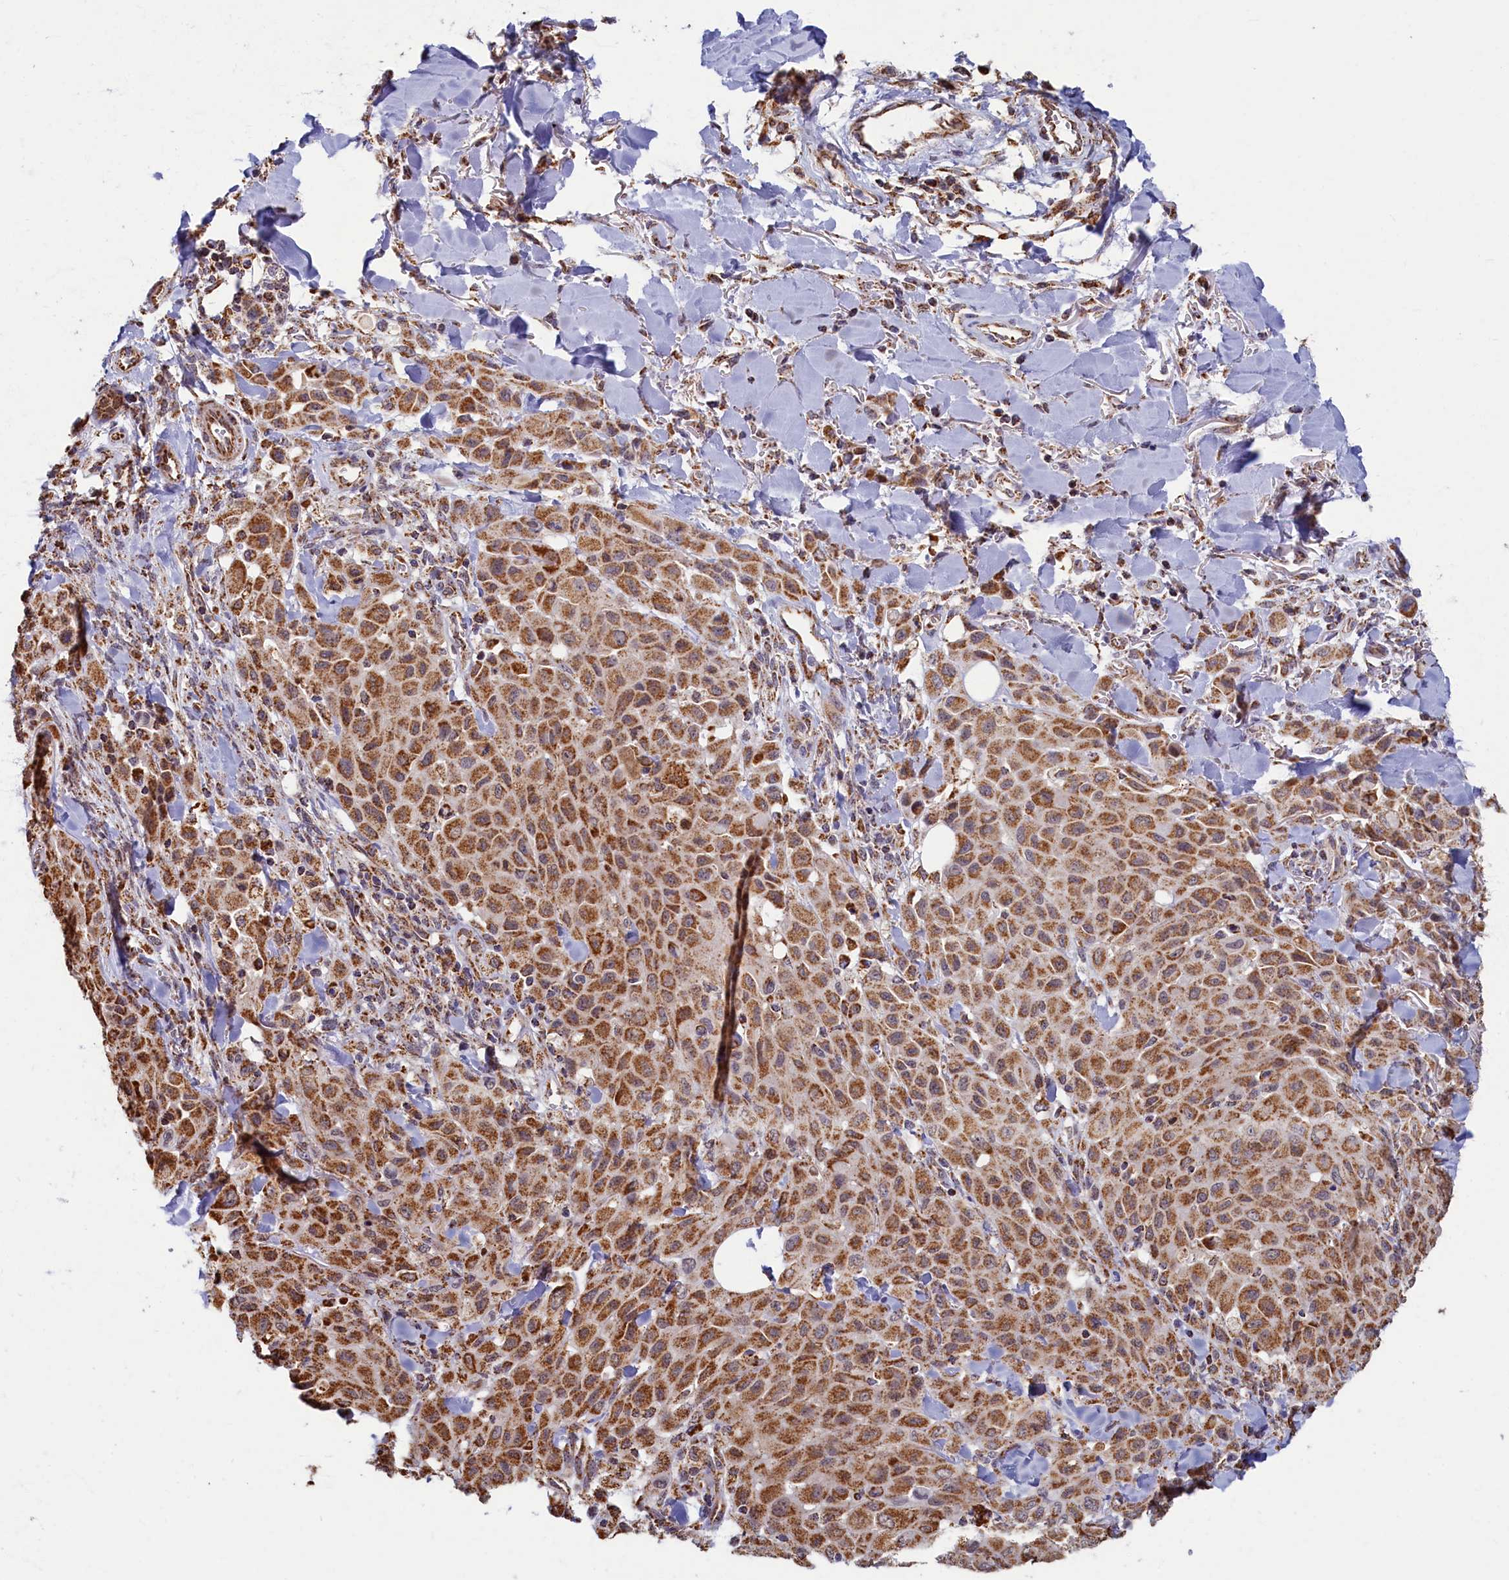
{"staining": {"intensity": "moderate", "quantity": ">75%", "location": "cytoplasmic/membranous"}, "tissue": "melanoma", "cell_type": "Tumor cells", "image_type": "cancer", "snomed": [{"axis": "morphology", "description": "Malignant melanoma, Metastatic site"}, {"axis": "topography", "description": "Skin"}], "caption": "Immunohistochemical staining of human malignant melanoma (metastatic site) demonstrates medium levels of moderate cytoplasmic/membranous staining in approximately >75% of tumor cells.", "gene": "SPR", "patient": {"sex": "female", "age": 81}}